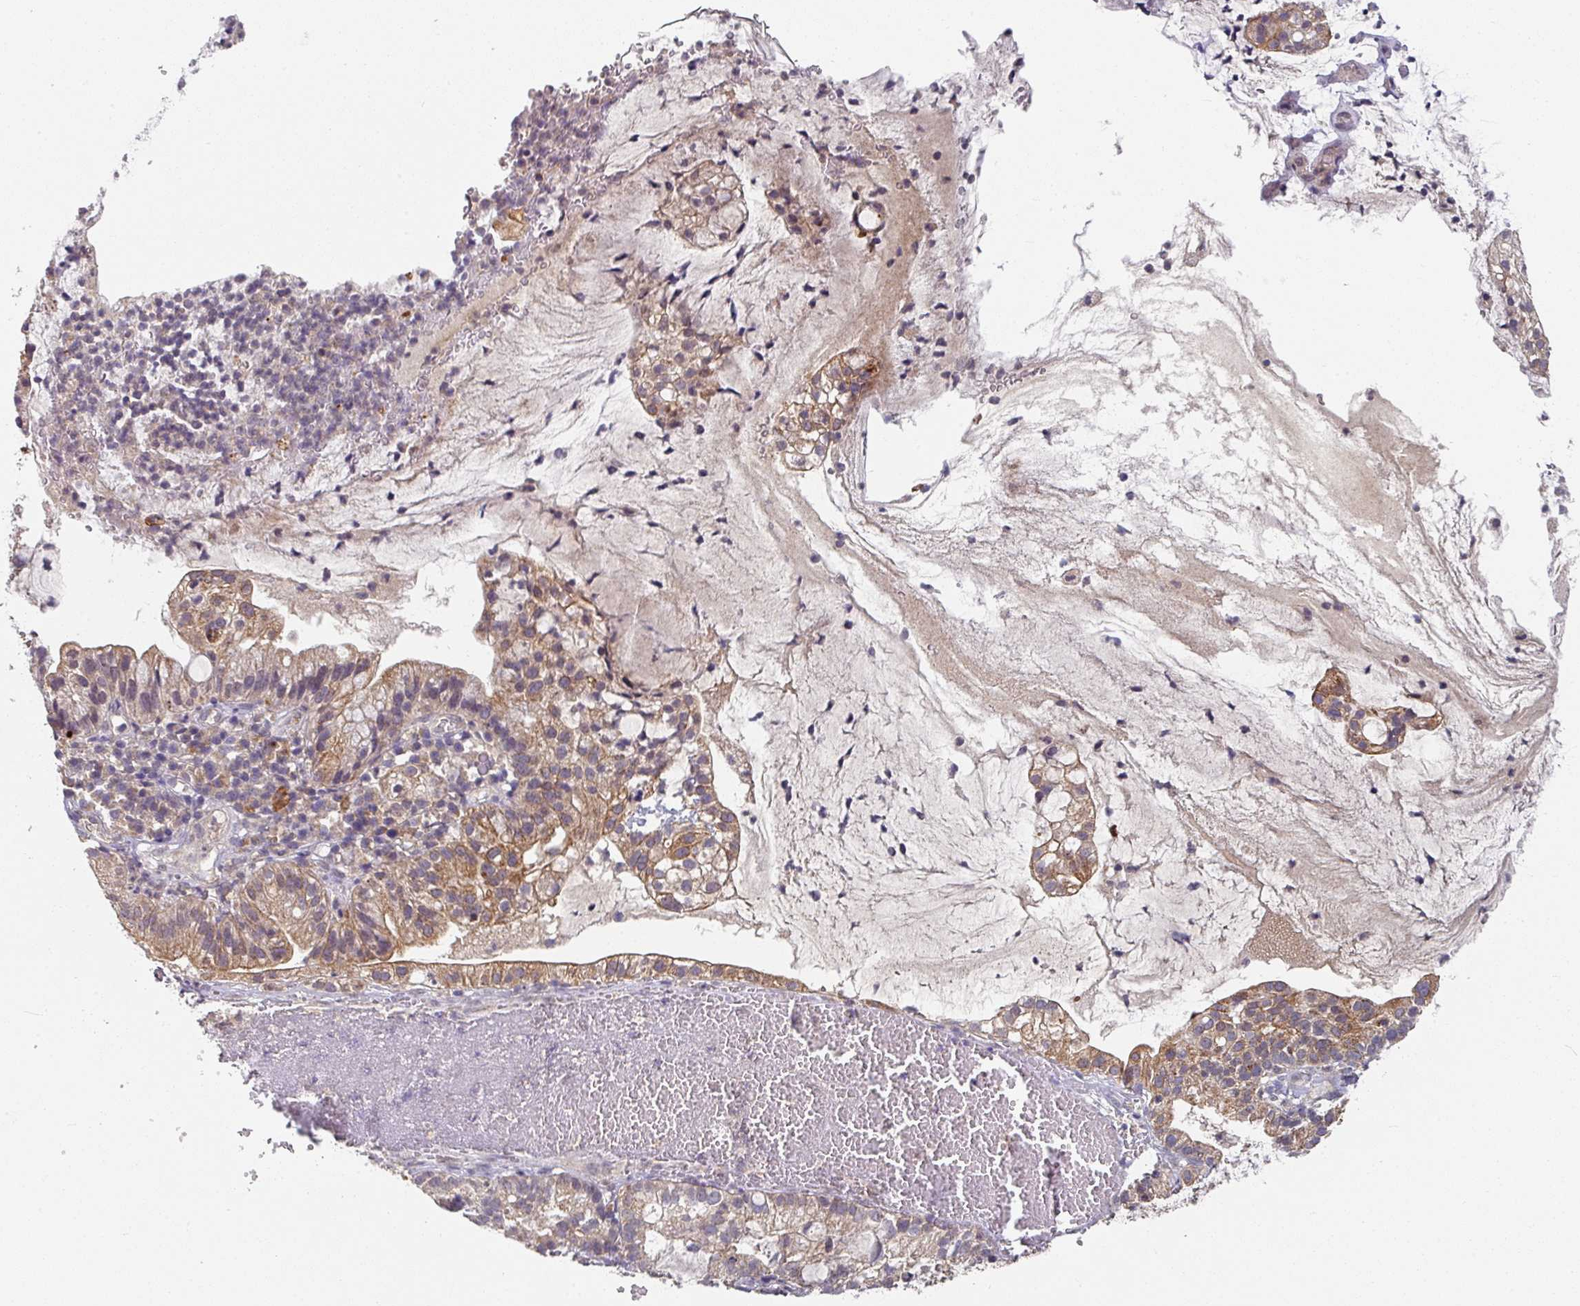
{"staining": {"intensity": "moderate", "quantity": ">75%", "location": "cytoplasmic/membranous"}, "tissue": "cervical cancer", "cell_type": "Tumor cells", "image_type": "cancer", "snomed": [{"axis": "morphology", "description": "Adenocarcinoma, NOS"}, {"axis": "topography", "description": "Cervix"}], "caption": "A brown stain highlights moderate cytoplasmic/membranous staining of a protein in adenocarcinoma (cervical) tumor cells.", "gene": "EXTL3", "patient": {"sex": "female", "age": 41}}